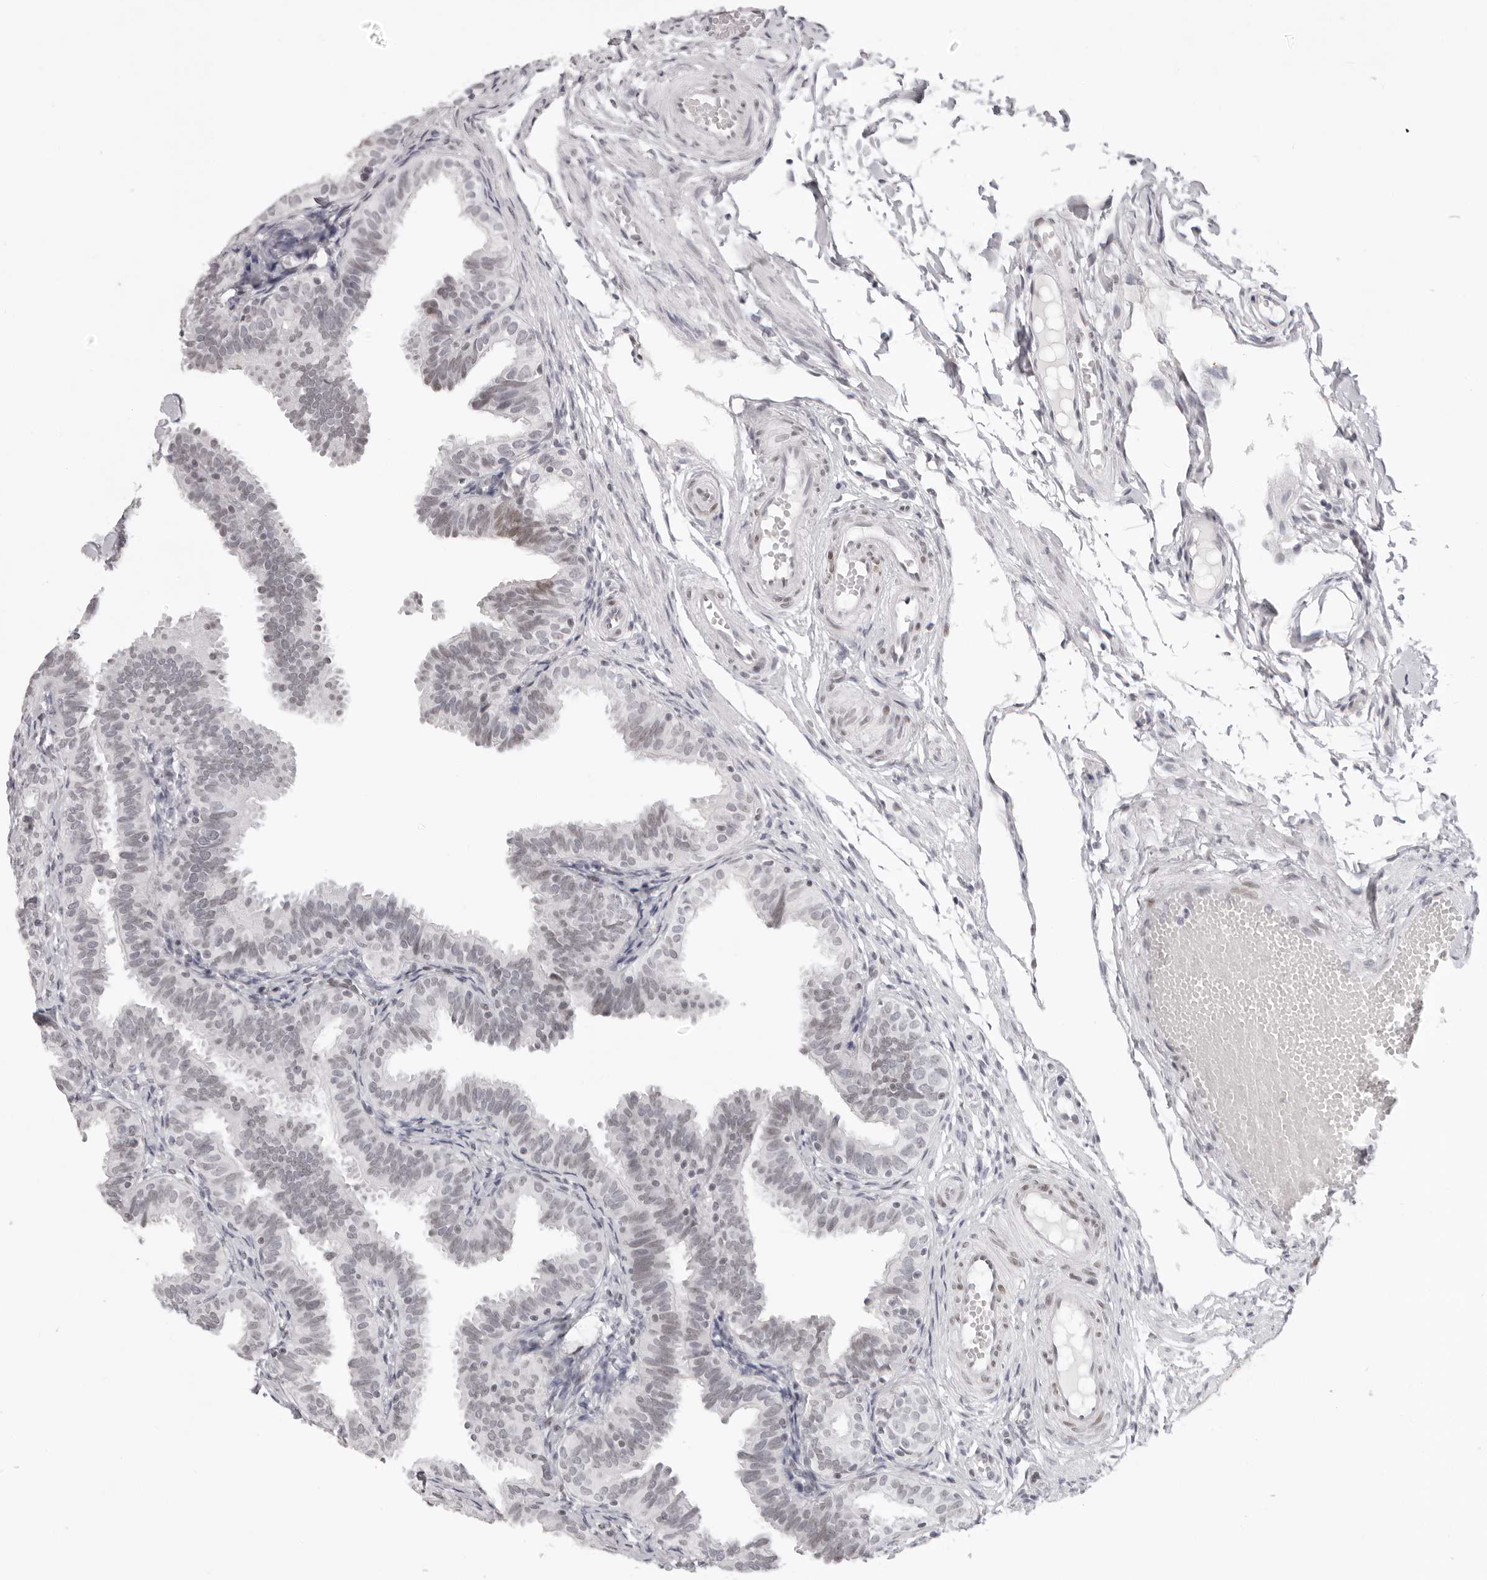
{"staining": {"intensity": "weak", "quantity": "<25%", "location": "nuclear"}, "tissue": "fallopian tube", "cell_type": "Glandular cells", "image_type": "normal", "snomed": [{"axis": "morphology", "description": "Normal tissue, NOS"}, {"axis": "topography", "description": "Fallopian tube"}], "caption": "This photomicrograph is of benign fallopian tube stained with IHC to label a protein in brown with the nuclei are counter-stained blue. There is no positivity in glandular cells. (DAB immunohistochemistry (IHC) visualized using brightfield microscopy, high magnification).", "gene": "MAFK", "patient": {"sex": "female", "age": 35}}